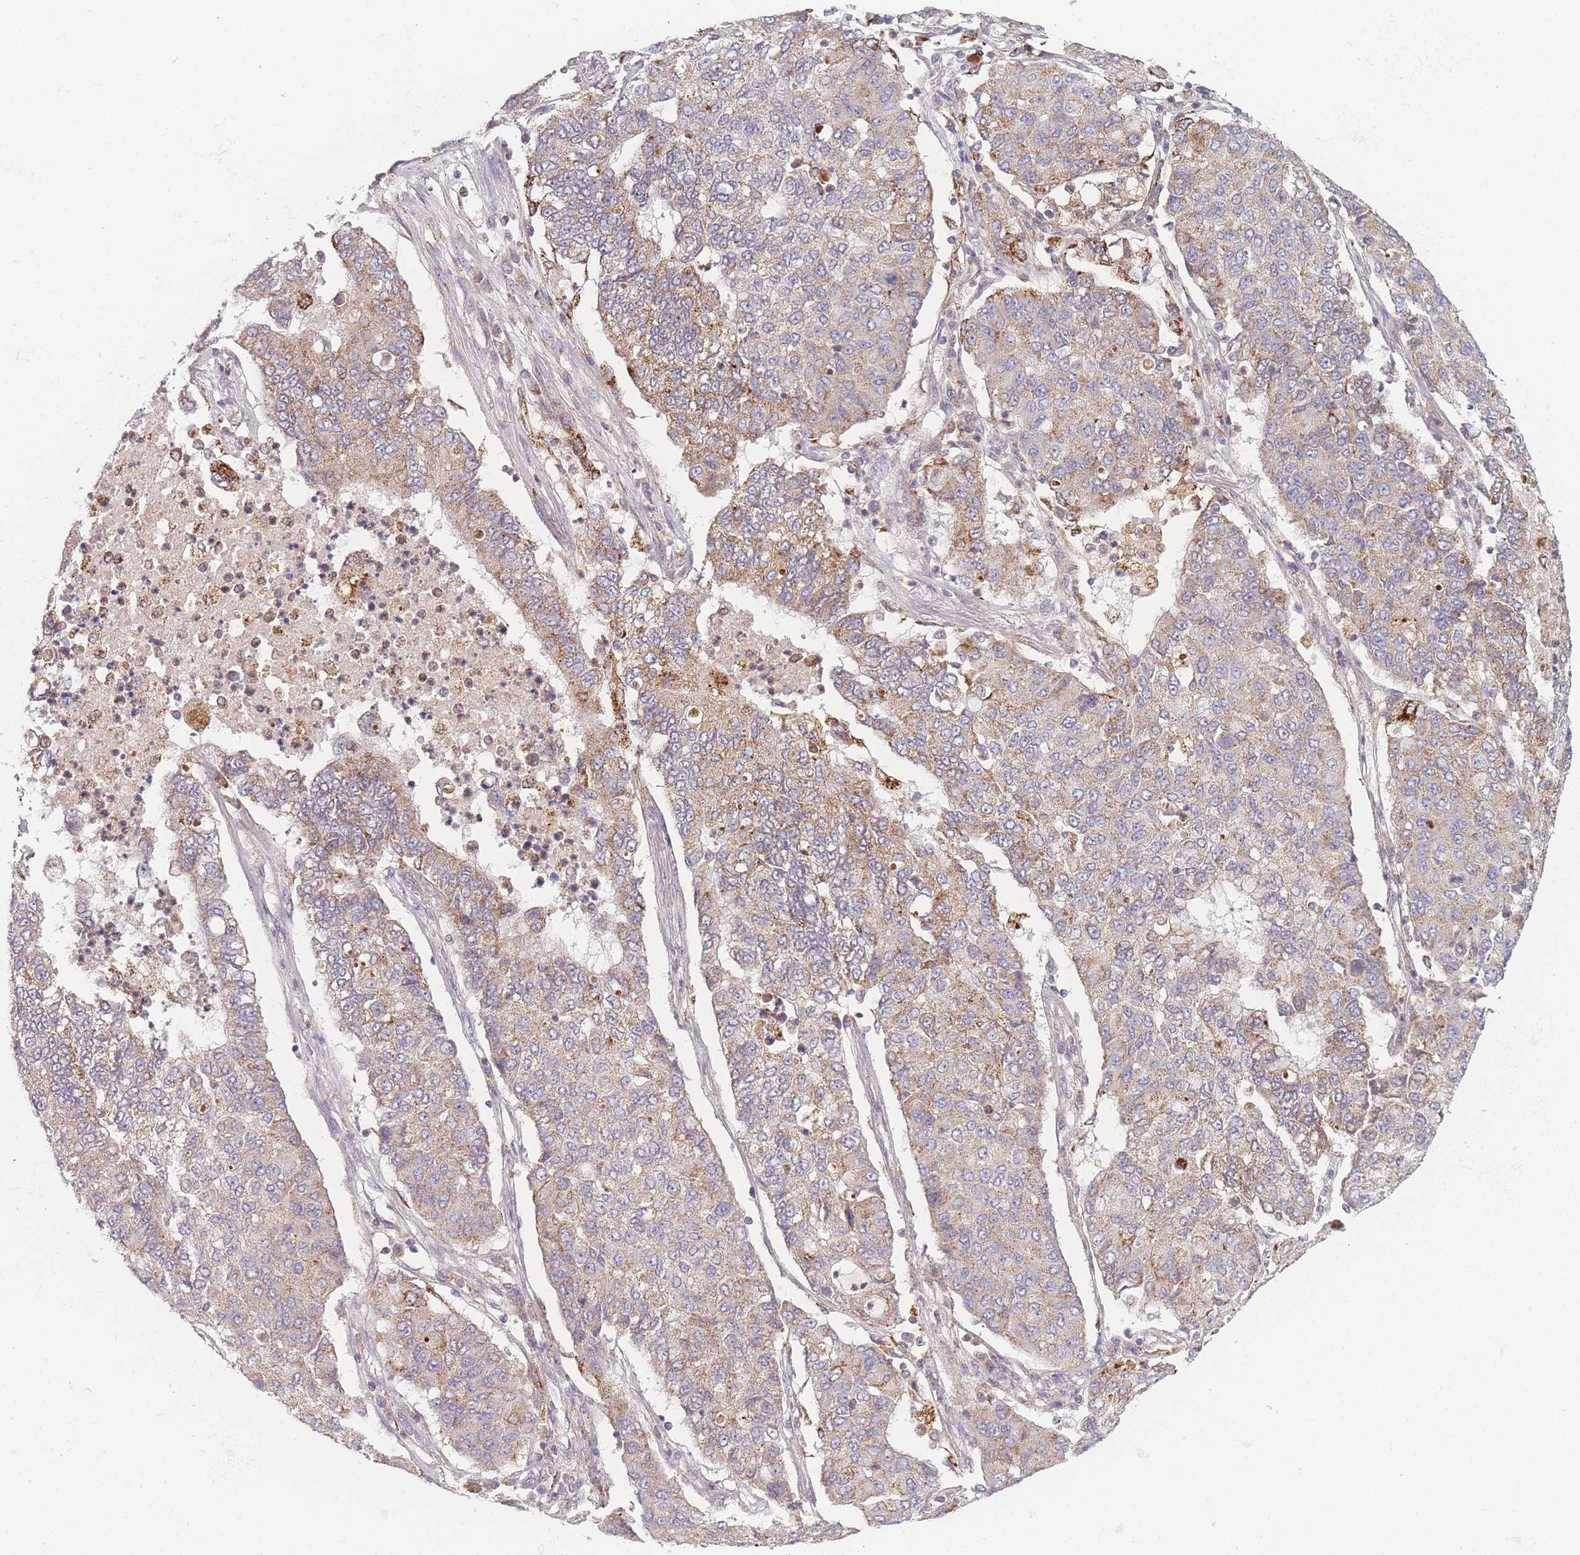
{"staining": {"intensity": "weak", "quantity": "25%-75%", "location": "cytoplasmic/membranous"}, "tissue": "lung cancer", "cell_type": "Tumor cells", "image_type": "cancer", "snomed": [{"axis": "morphology", "description": "Squamous cell carcinoma, NOS"}, {"axis": "topography", "description": "Lung"}], "caption": "Tumor cells show weak cytoplasmic/membranous staining in approximately 25%-75% of cells in lung squamous cell carcinoma.", "gene": "PEX11B", "patient": {"sex": "male", "age": 74}}